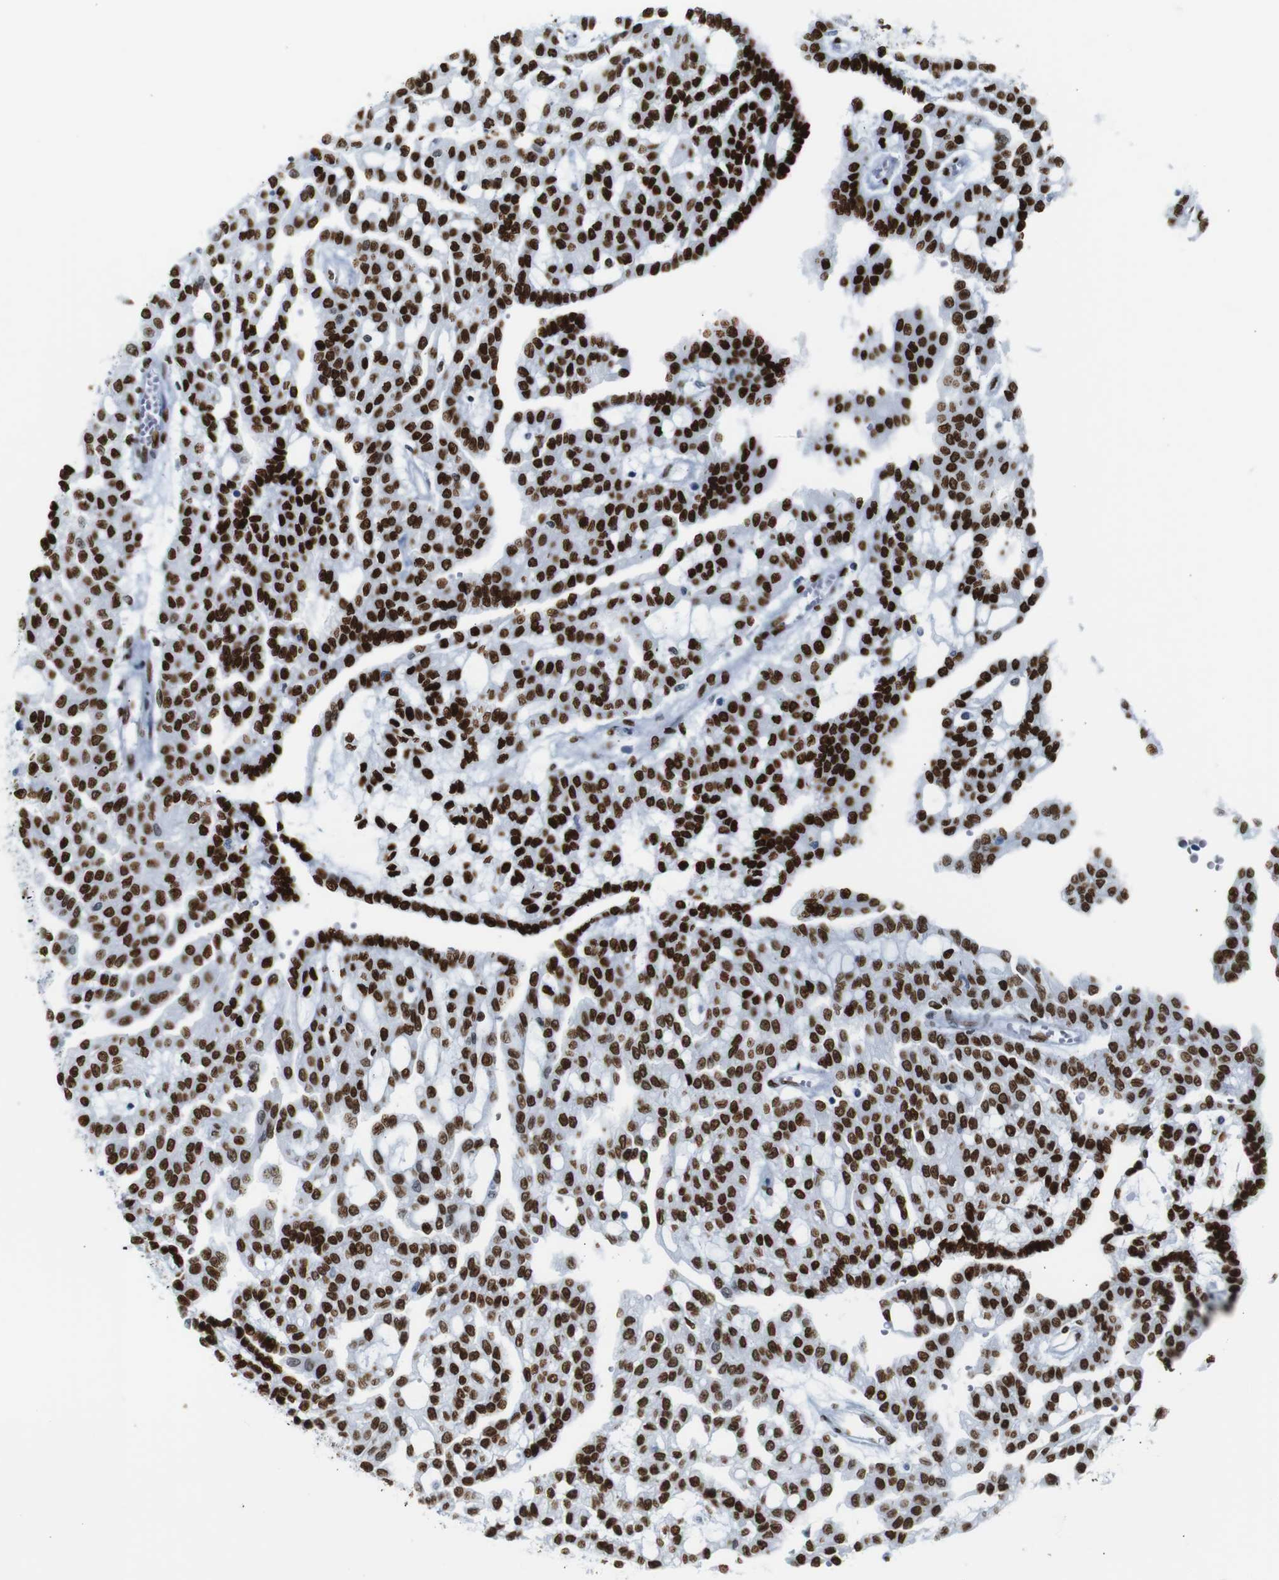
{"staining": {"intensity": "strong", "quantity": ">75%", "location": "nuclear"}, "tissue": "renal cancer", "cell_type": "Tumor cells", "image_type": "cancer", "snomed": [{"axis": "morphology", "description": "Adenocarcinoma, NOS"}, {"axis": "topography", "description": "Kidney"}], "caption": "Renal cancer stained for a protein displays strong nuclear positivity in tumor cells. The protein of interest is shown in brown color, while the nuclei are stained blue.", "gene": "NPIPB15", "patient": {"sex": "male", "age": 63}}